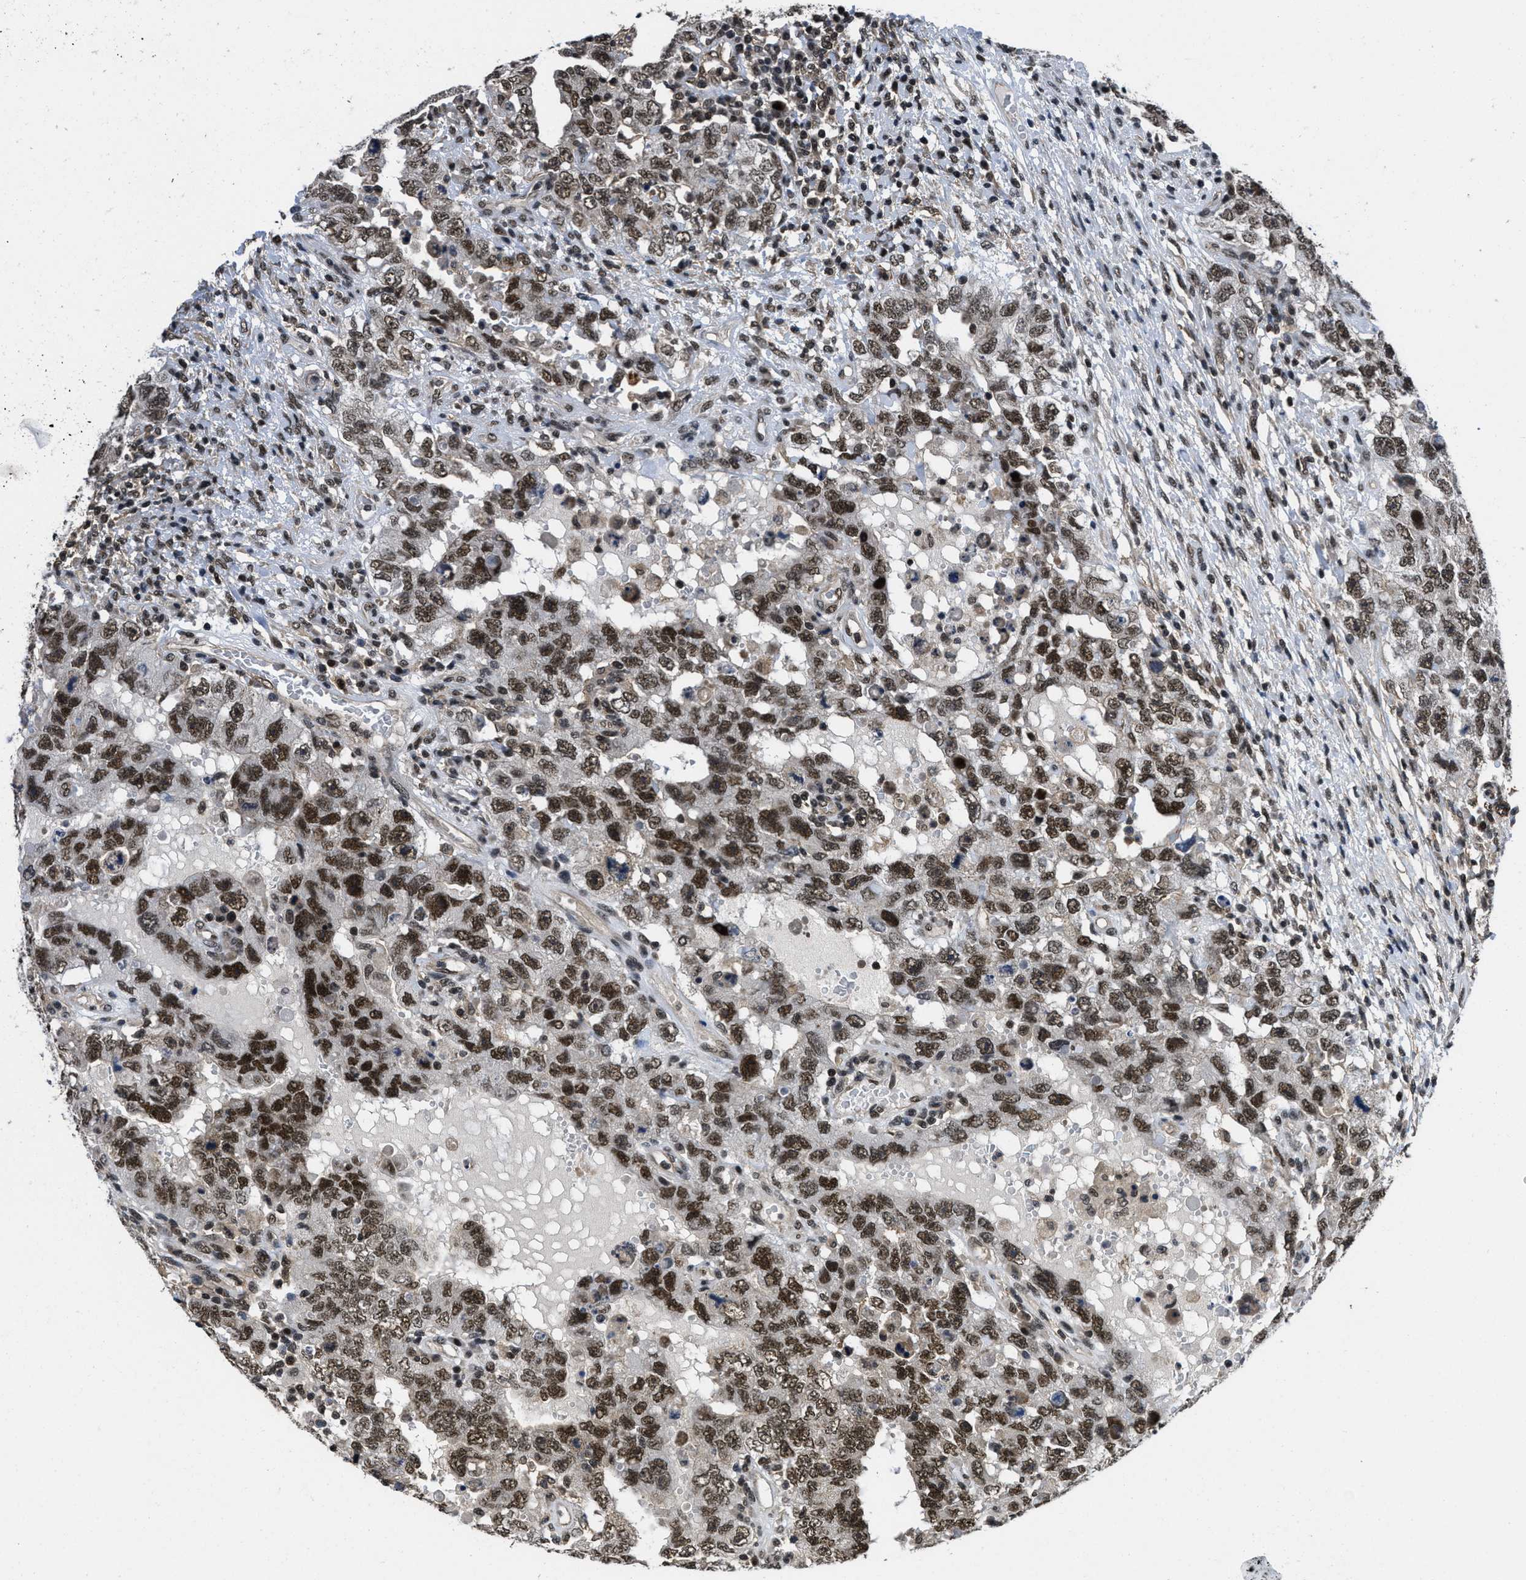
{"staining": {"intensity": "strong", "quantity": ">75%", "location": "nuclear"}, "tissue": "testis cancer", "cell_type": "Tumor cells", "image_type": "cancer", "snomed": [{"axis": "morphology", "description": "Carcinoma, Embryonal, NOS"}, {"axis": "topography", "description": "Testis"}], "caption": "Testis cancer stained with a brown dye demonstrates strong nuclear positive positivity in approximately >75% of tumor cells.", "gene": "CUL4B", "patient": {"sex": "male", "age": 26}}